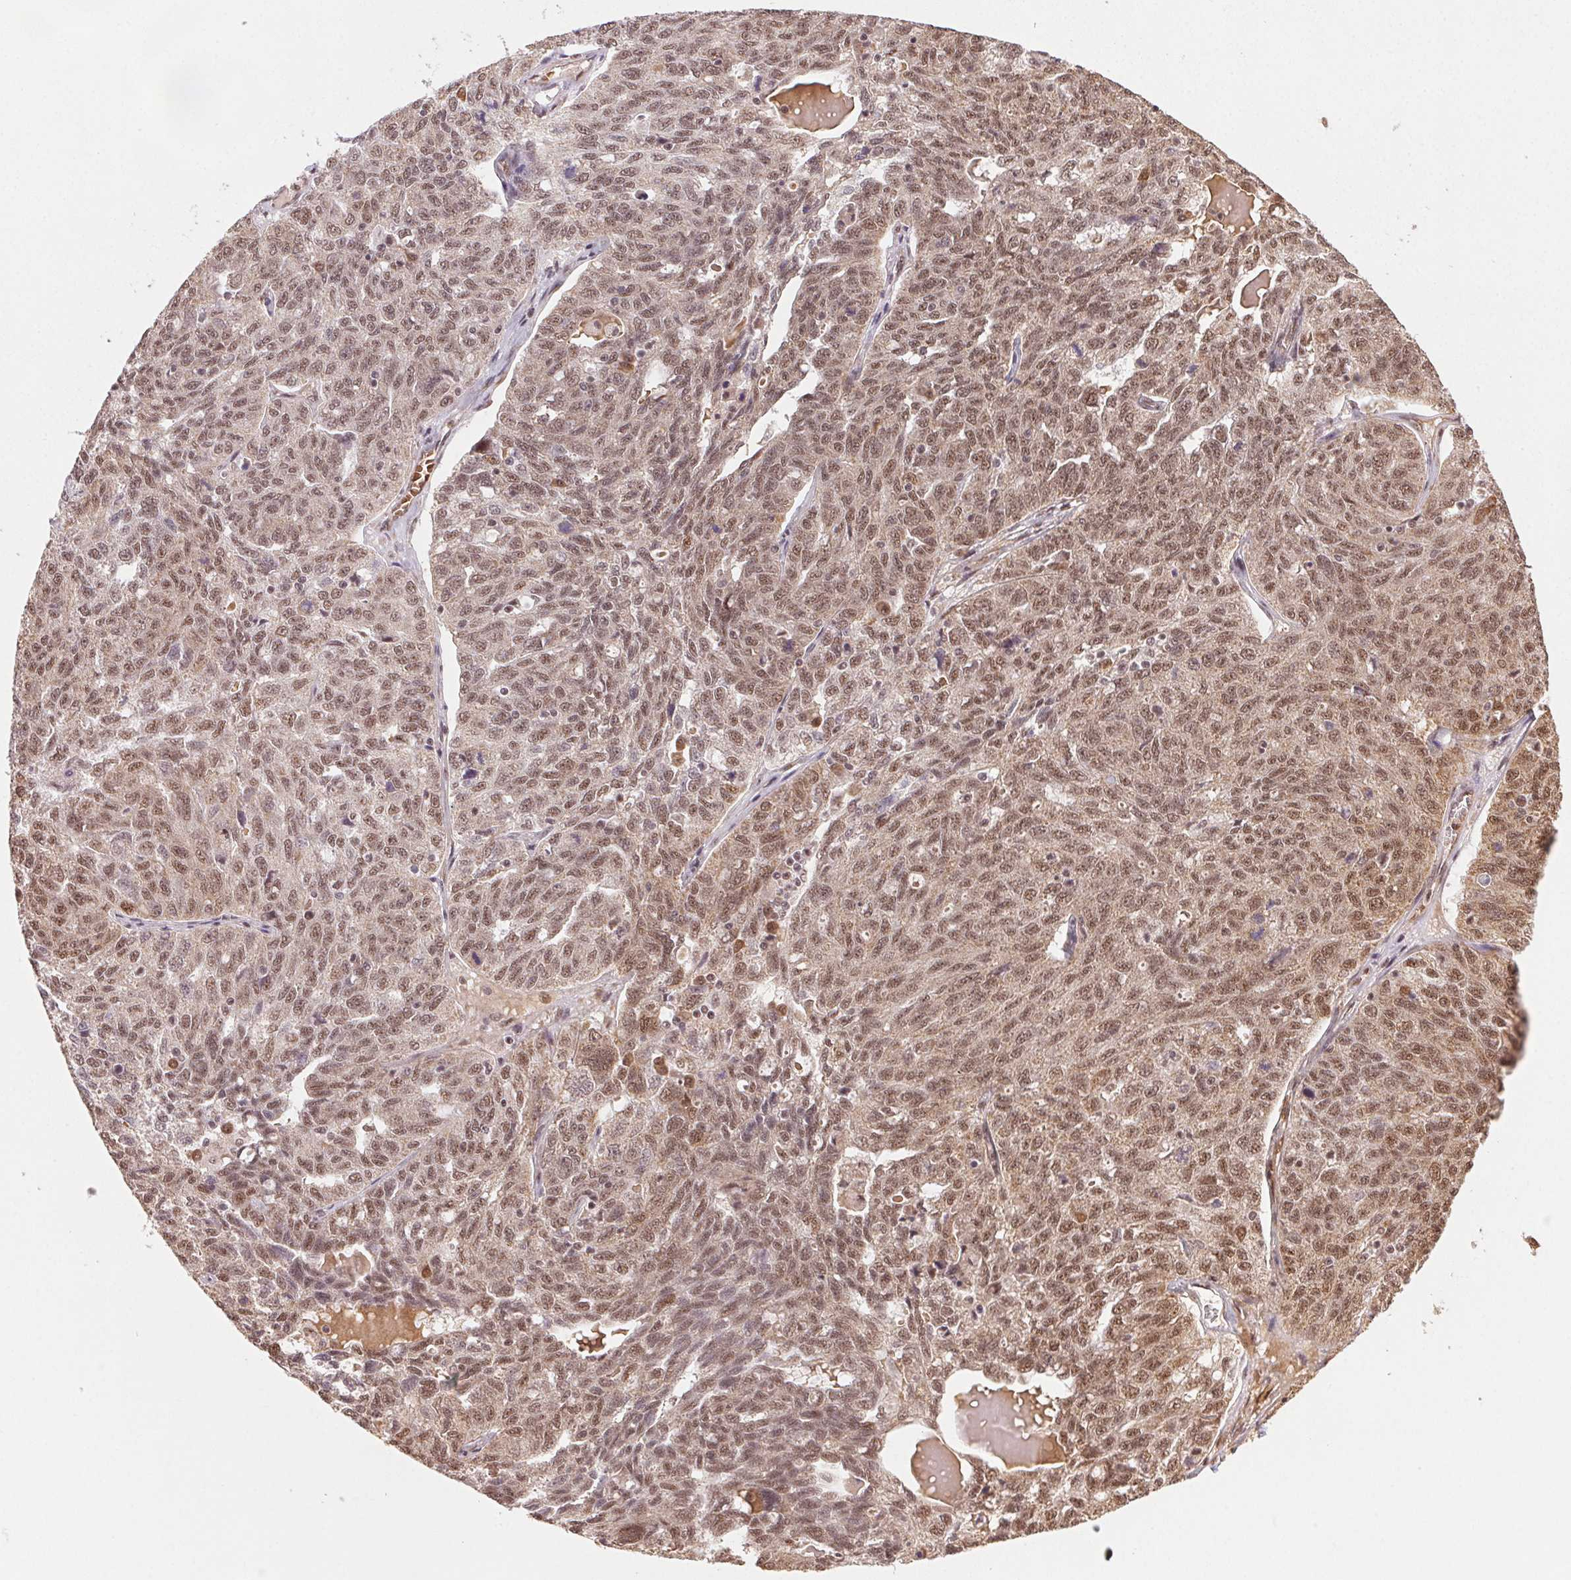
{"staining": {"intensity": "moderate", "quantity": ">75%", "location": "nuclear"}, "tissue": "ovarian cancer", "cell_type": "Tumor cells", "image_type": "cancer", "snomed": [{"axis": "morphology", "description": "Cystadenocarcinoma, serous, NOS"}, {"axis": "topography", "description": "Ovary"}], "caption": "A high-resolution micrograph shows immunohistochemistry staining of ovarian cancer (serous cystadenocarcinoma), which shows moderate nuclear expression in approximately >75% of tumor cells.", "gene": "TREML4", "patient": {"sex": "female", "age": 71}}